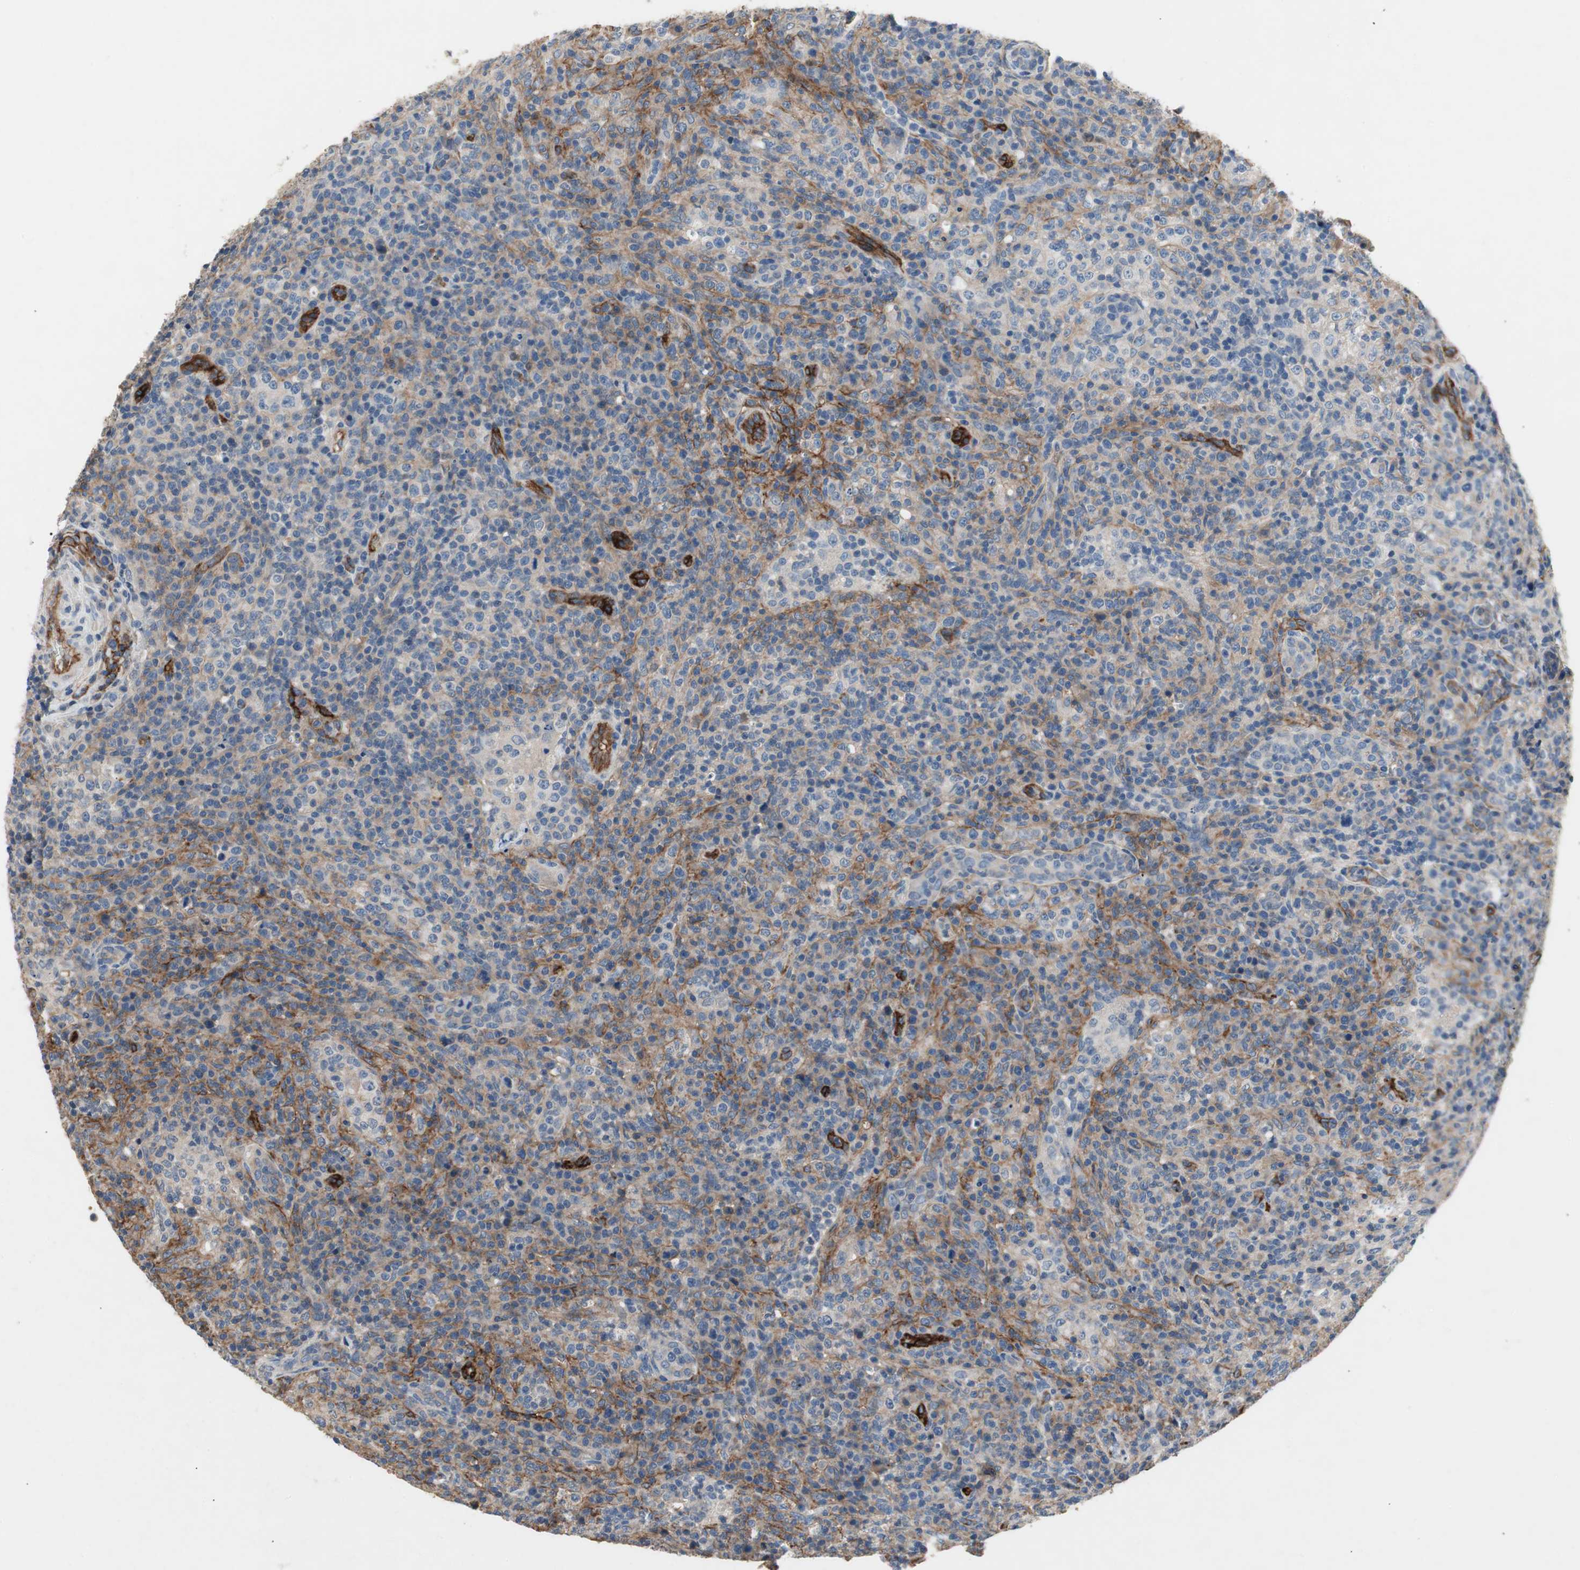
{"staining": {"intensity": "moderate", "quantity": "<25%", "location": "cytoplasmic/membranous"}, "tissue": "lymphoma", "cell_type": "Tumor cells", "image_type": "cancer", "snomed": [{"axis": "morphology", "description": "Malignant lymphoma, non-Hodgkin's type, High grade"}, {"axis": "topography", "description": "Lymph node"}], "caption": "Immunohistochemical staining of malignant lymphoma, non-Hodgkin's type (high-grade) displays low levels of moderate cytoplasmic/membranous protein staining in approximately <25% of tumor cells.", "gene": "ALPL", "patient": {"sex": "female", "age": 76}}